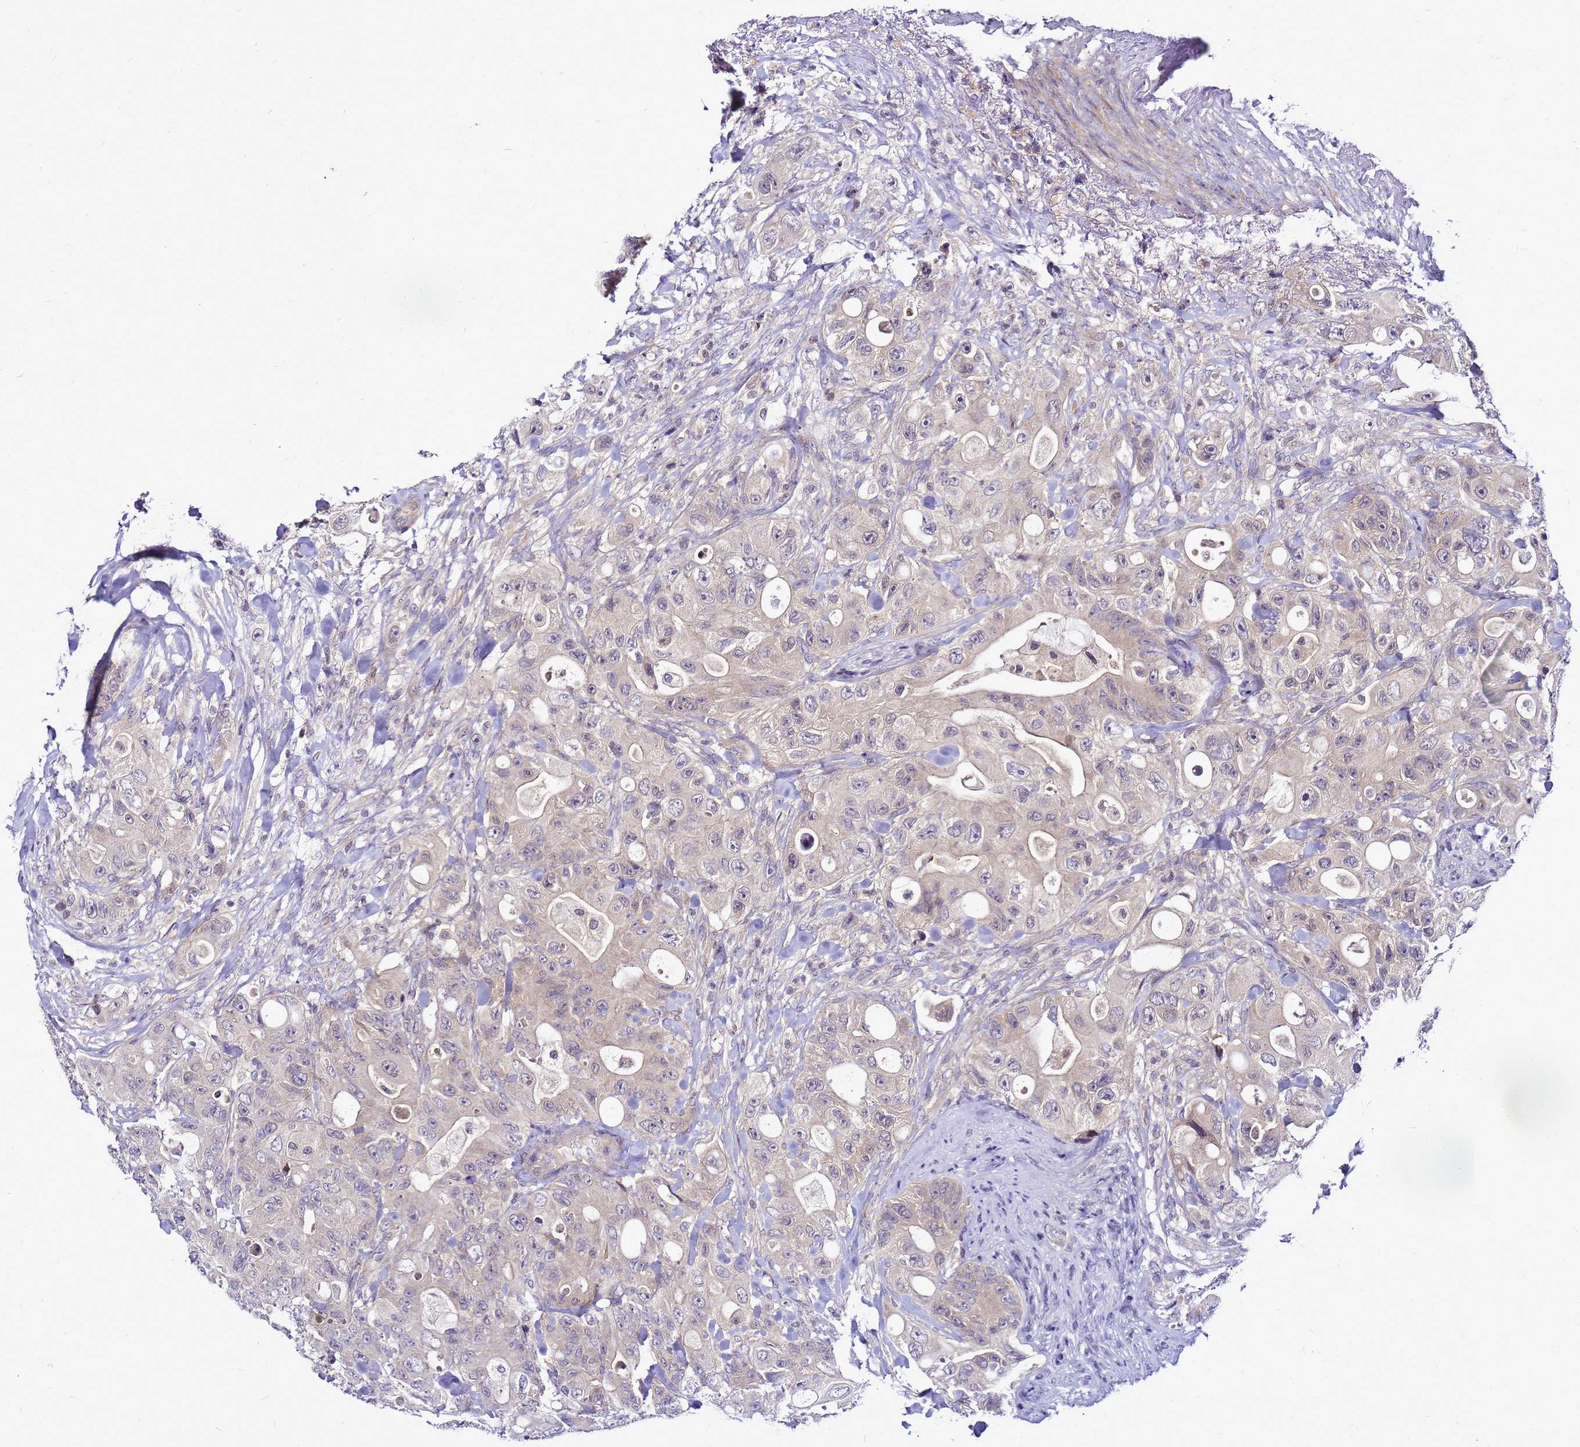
{"staining": {"intensity": "negative", "quantity": "none", "location": "none"}, "tissue": "colorectal cancer", "cell_type": "Tumor cells", "image_type": "cancer", "snomed": [{"axis": "morphology", "description": "Adenocarcinoma, NOS"}, {"axis": "topography", "description": "Colon"}], "caption": "Tumor cells show no significant staining in colorectal cancer (adenocarcinoma).", "gene": "SAT1", "patient": {"sex": "female", "age": 46}}